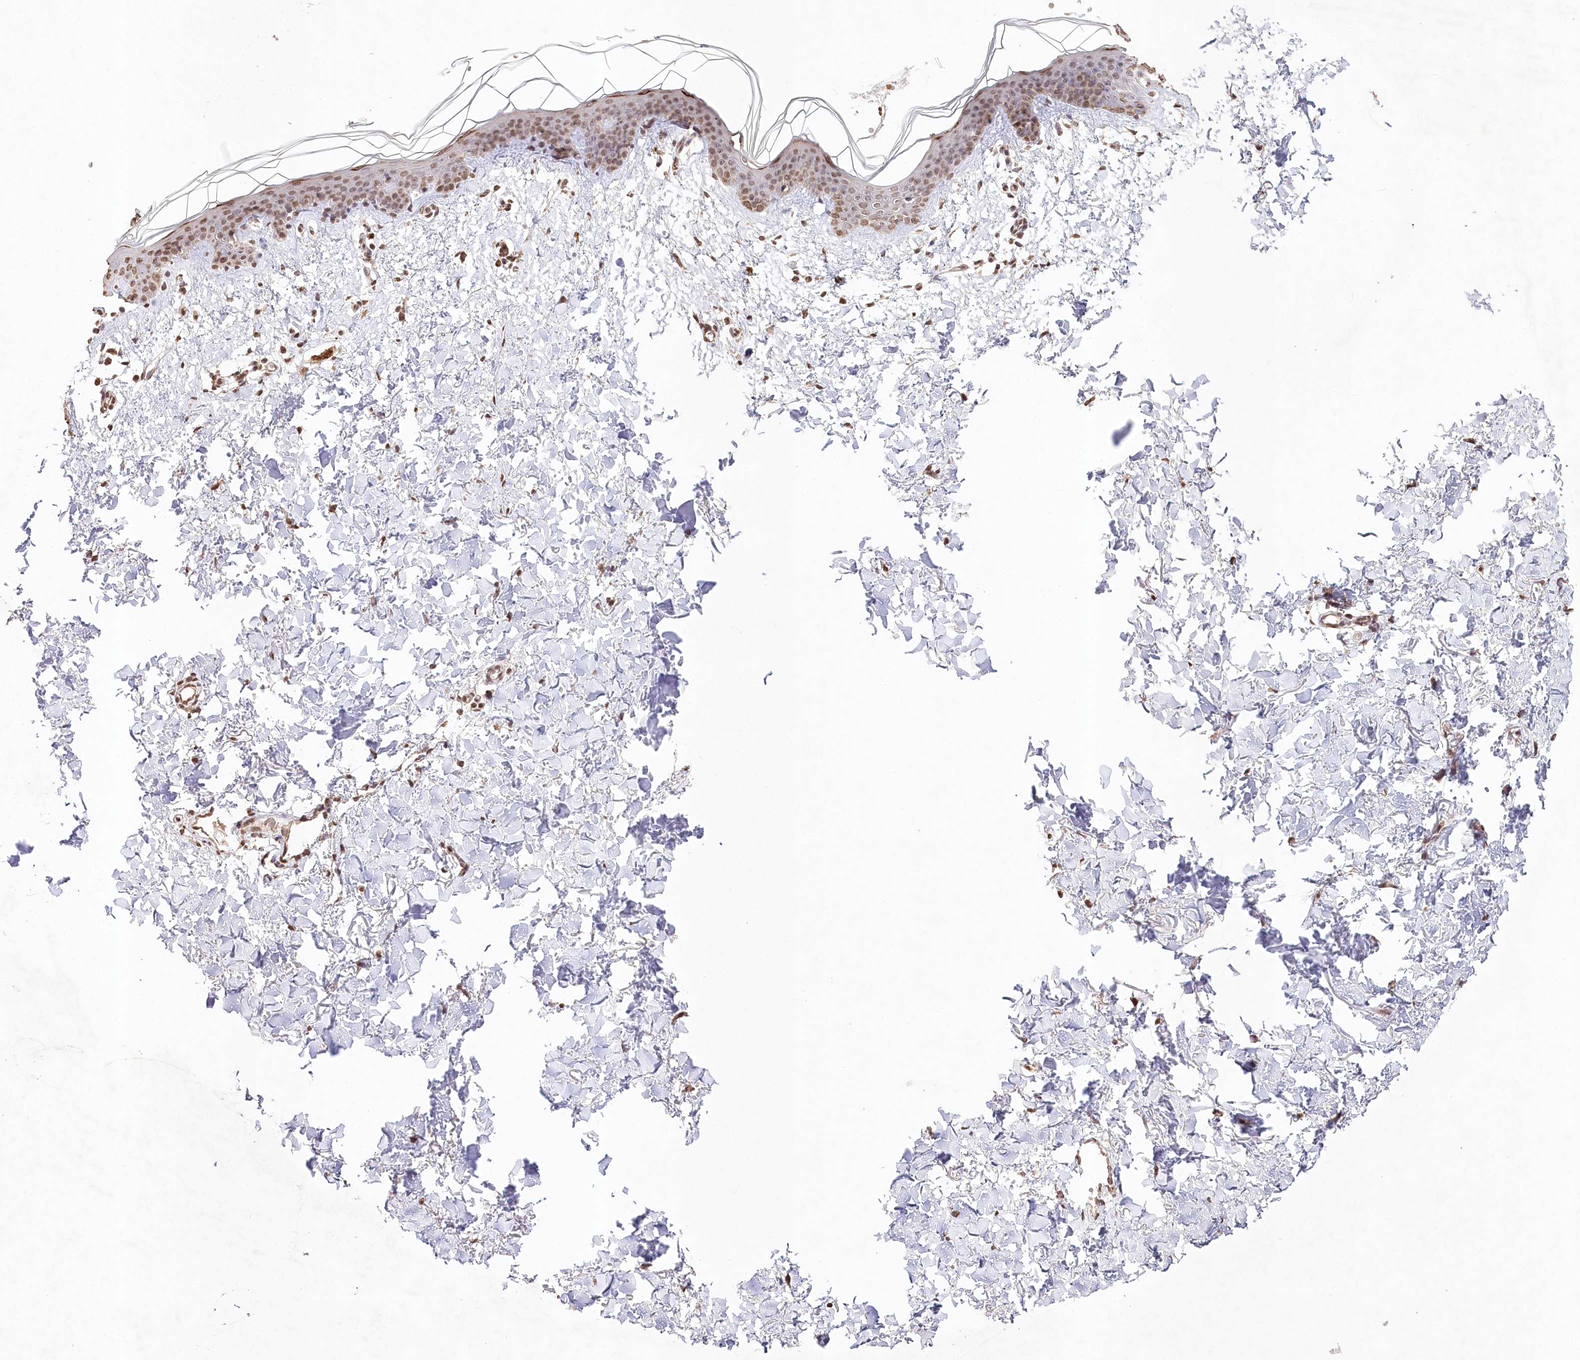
{"staining": {"intensity": "strong", "quantity": "25%-75%", "location": "nuclear"}, "tissue": "skin", "cell_type": "Fibroblasts", "image_type": "normal", "snomed": [{"axis": "morphology", "description": "Normal tissue, NOS"}, {"axis": "topography", "description": "Skin"}], "caption": "Immunohistochemical staining of unremarkable human skin demonstrates strong nuclear protein expression in about 25%-75% of fibroblasts. (DAB (3,3'-diaminobenzidine) IHC with brightfield microscopy, high magnification).", "gene": "DMXL1", "patient": {"sex": "female", "age": 46}}